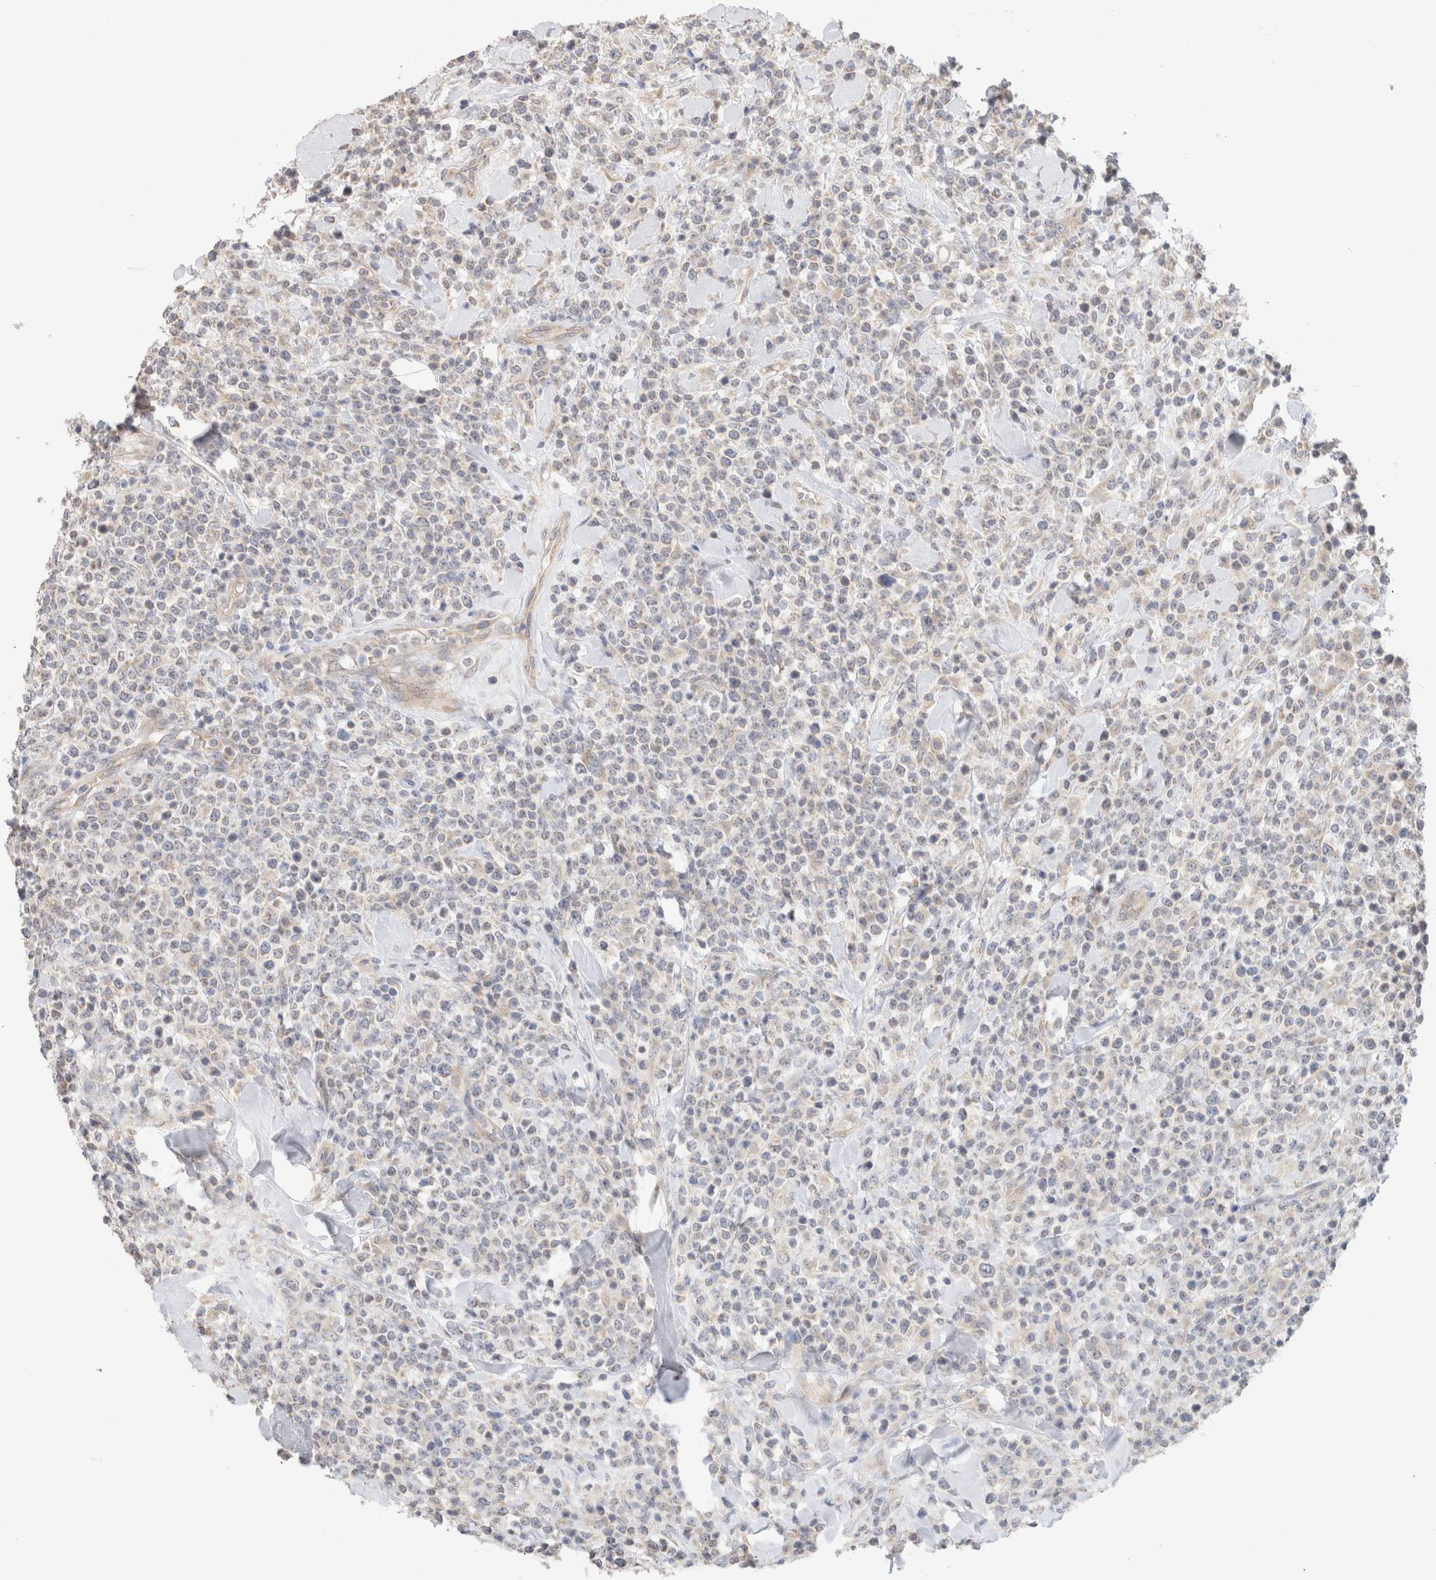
{"staining": {"intensity": "negative", "quantity": "none", "location": "none"}, "tissue": "lymphoma", "cell_type": "Tumor cells", "image_type": "cancer", "snomed": [{"axis": "morphology", "description": "Malignant lymphoma, non-Hodgkin's type, High grade"}, {"axis": "topography", "description": "Colon"}], "caption": "DAB immunohistochemical staining of high-grade malignant lymphoma, non-Hodgkin's type demonstrates no significant staining in tumor cells.", "gene": "CA13", "patient": {"sex": "female", "age": 53}}